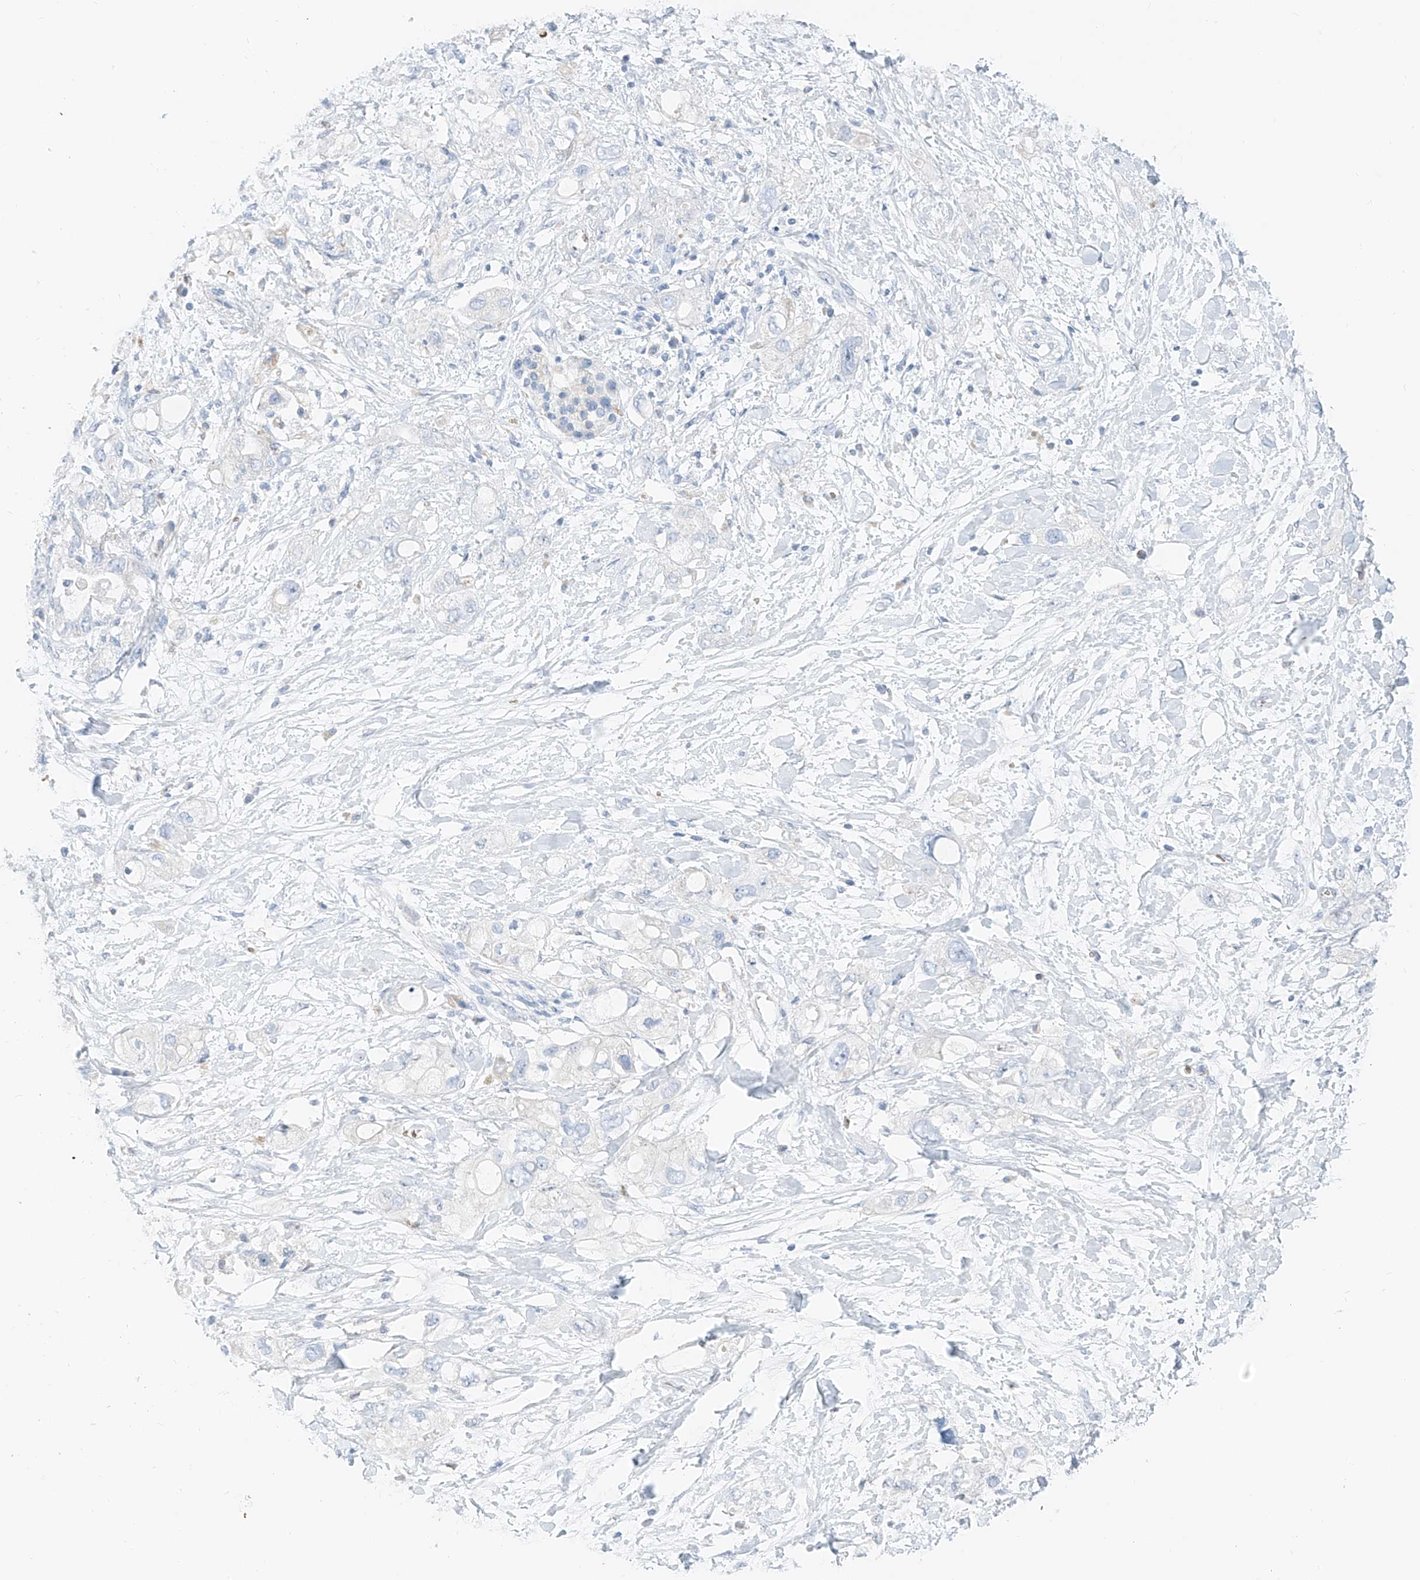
{"staining": {"intensity": "negative", "quantity": "none", "location": "none"}, "tissue": "pancreatic cancer", "cell_type": "Tumor cells", "image_type": "cancer", "snomed": [{"axis": "morphology", "description": "Adenocarcinoma, NOS"}, {"axis": "topography", "description": "Pancreas"}], "caption": "This is a histopathology image of immunohistochemistry (IHC) staining of pancreatic cancer (adenocarcinoma), which shows no positivity in tumor cells.", "gene": "PRSS23", "patient": {"sex": "female", "age": 56}}